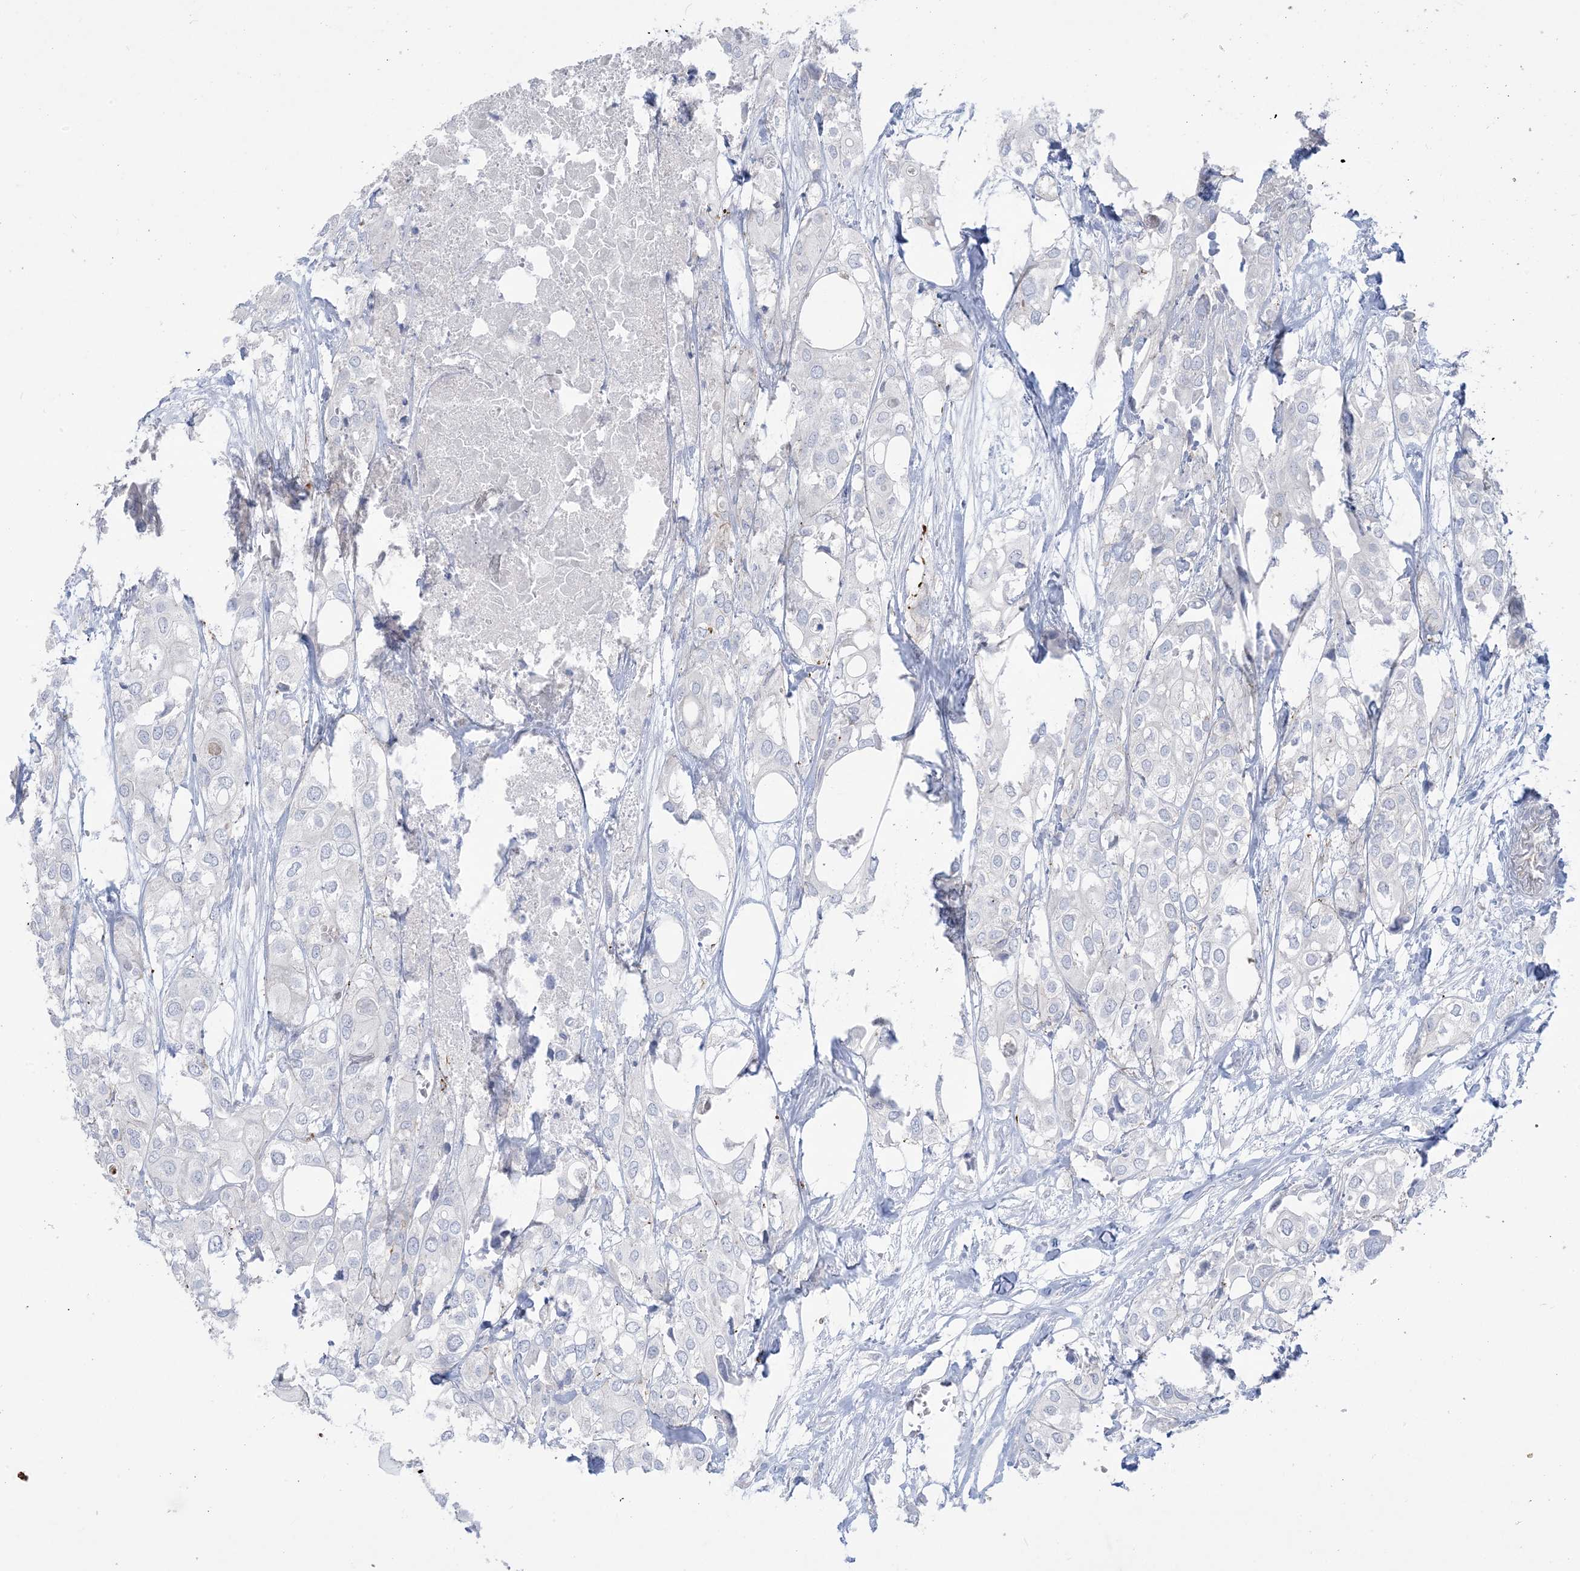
{"staining": {"intensity": "negative", "quantity": "none", "location": "none"}, "tissue": "urothelial cancer", "cell_type": "Tumor cells", "image_type": "cancer", "snomed": [{"axis": "morphology", "description": "Urothelial carcinoma, High grade"}, {"axis": "topography", "description": "Urinary bladder"}], "caption": "Immunohistochemistry of human urothelial cancer reveals no staining in tumor cells.", "gene": "B3GNT7", "patient": {"sex": "male", "age": 64}}